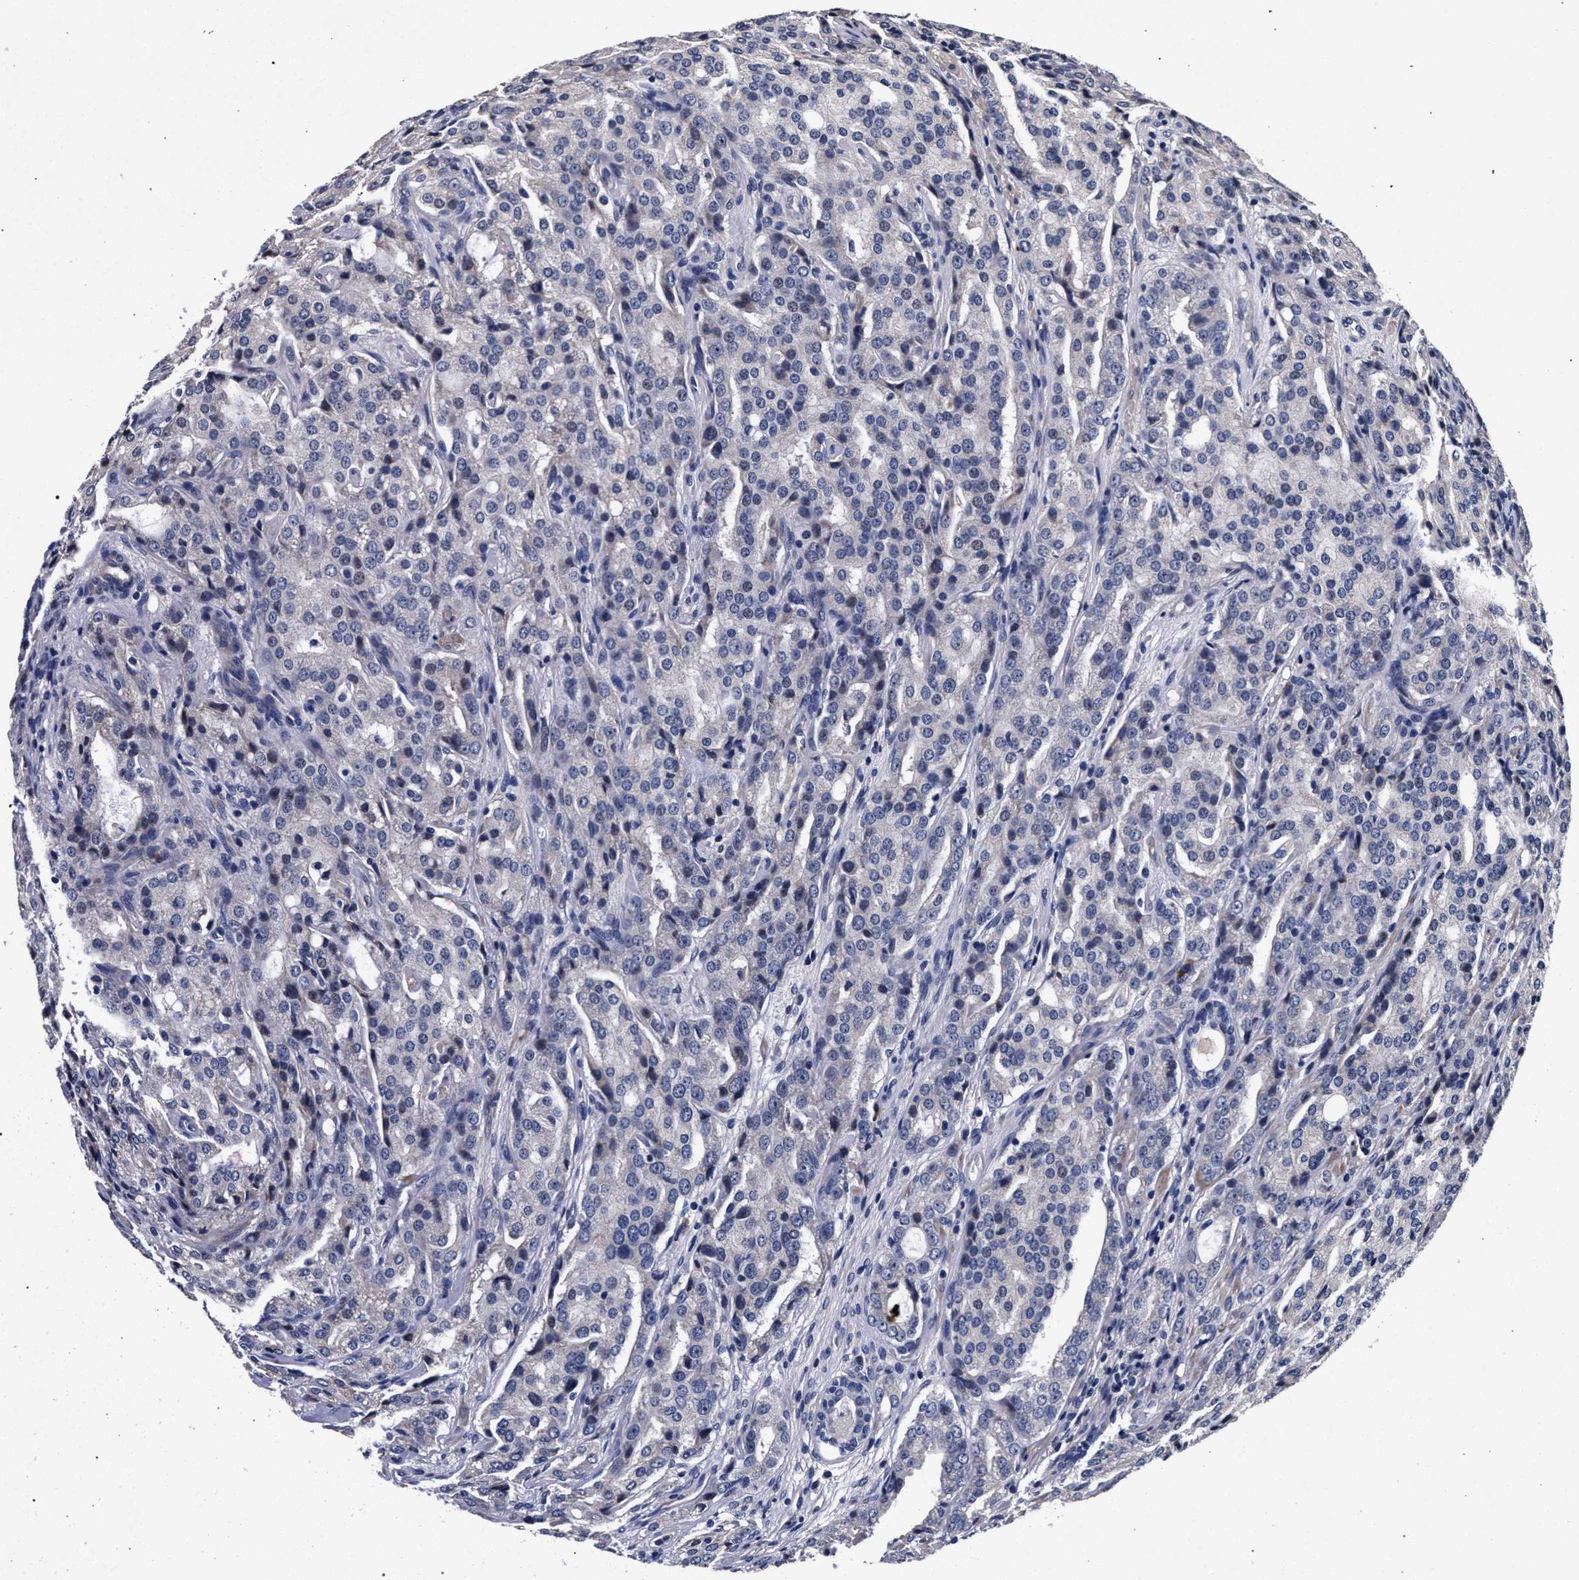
{"staining": {"intensity": "negative", "quantity": "none", "location": "none"}, "tissue": "prostate cancer", "cell_type": "Tumor cells", "image_type": "cancer", "snomed": [{"axis": "morphology", "description": "Adenocarcinoma, High grade"}, {"axis": "topography", "description": "Prostate"}], "caption": "This image is of high-grade adenocarcinoma (prostate) stained with immunohistochemistry to label a protein in brown with the nuclei are counter-stained blue. There is no expression in tumor cells.", "gene": "CFAP95", "patient": {"sex": "male", "age": 72}}